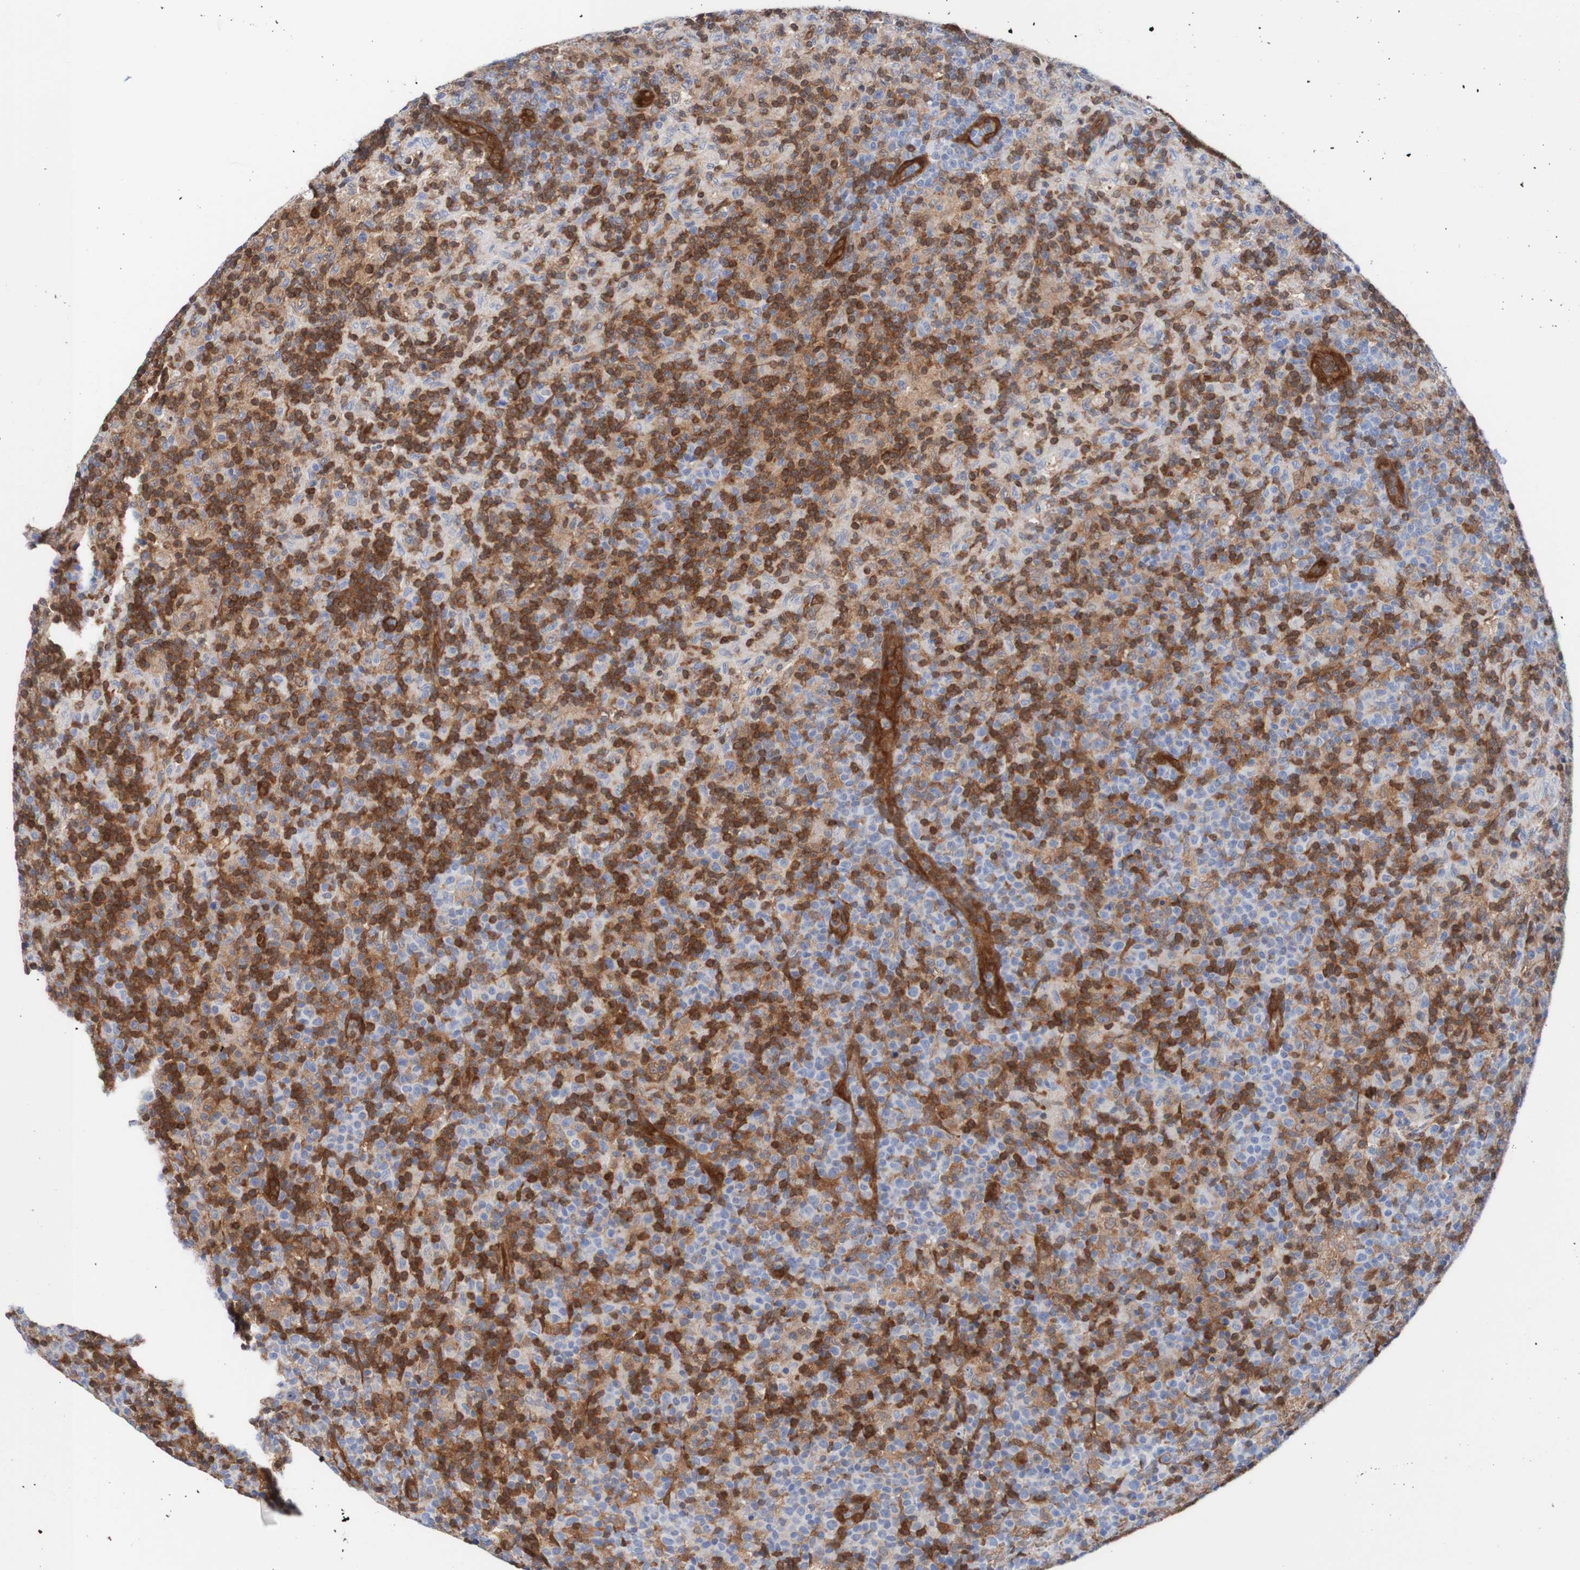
{"staining": {"intensity": "strong", "quantity": "25%-75%", "location": "cytoplasmic/membranous"}, "tissue": "lymph node", "cell_type": "Germinal center cells", "image_type": "normal", "snomed": [{"axis": "morphology", "description": "Normal tissue, NOS"}, {"axis": "morphology", "description": "Inflammation, NOS"}, {"axis": "topography", "description": "Lymph node"}], "caption": "A high-resolution image shows IHC staining of unremarkable lymph node, which shows strong cytoplasmic/membranous expression in approximately 25%-75% of germinal center cells. (Brightfield microscopy of DAB IHC at high magnification).", "gene": "RIGI", "patient": {"sex": "male", "age": 55}}